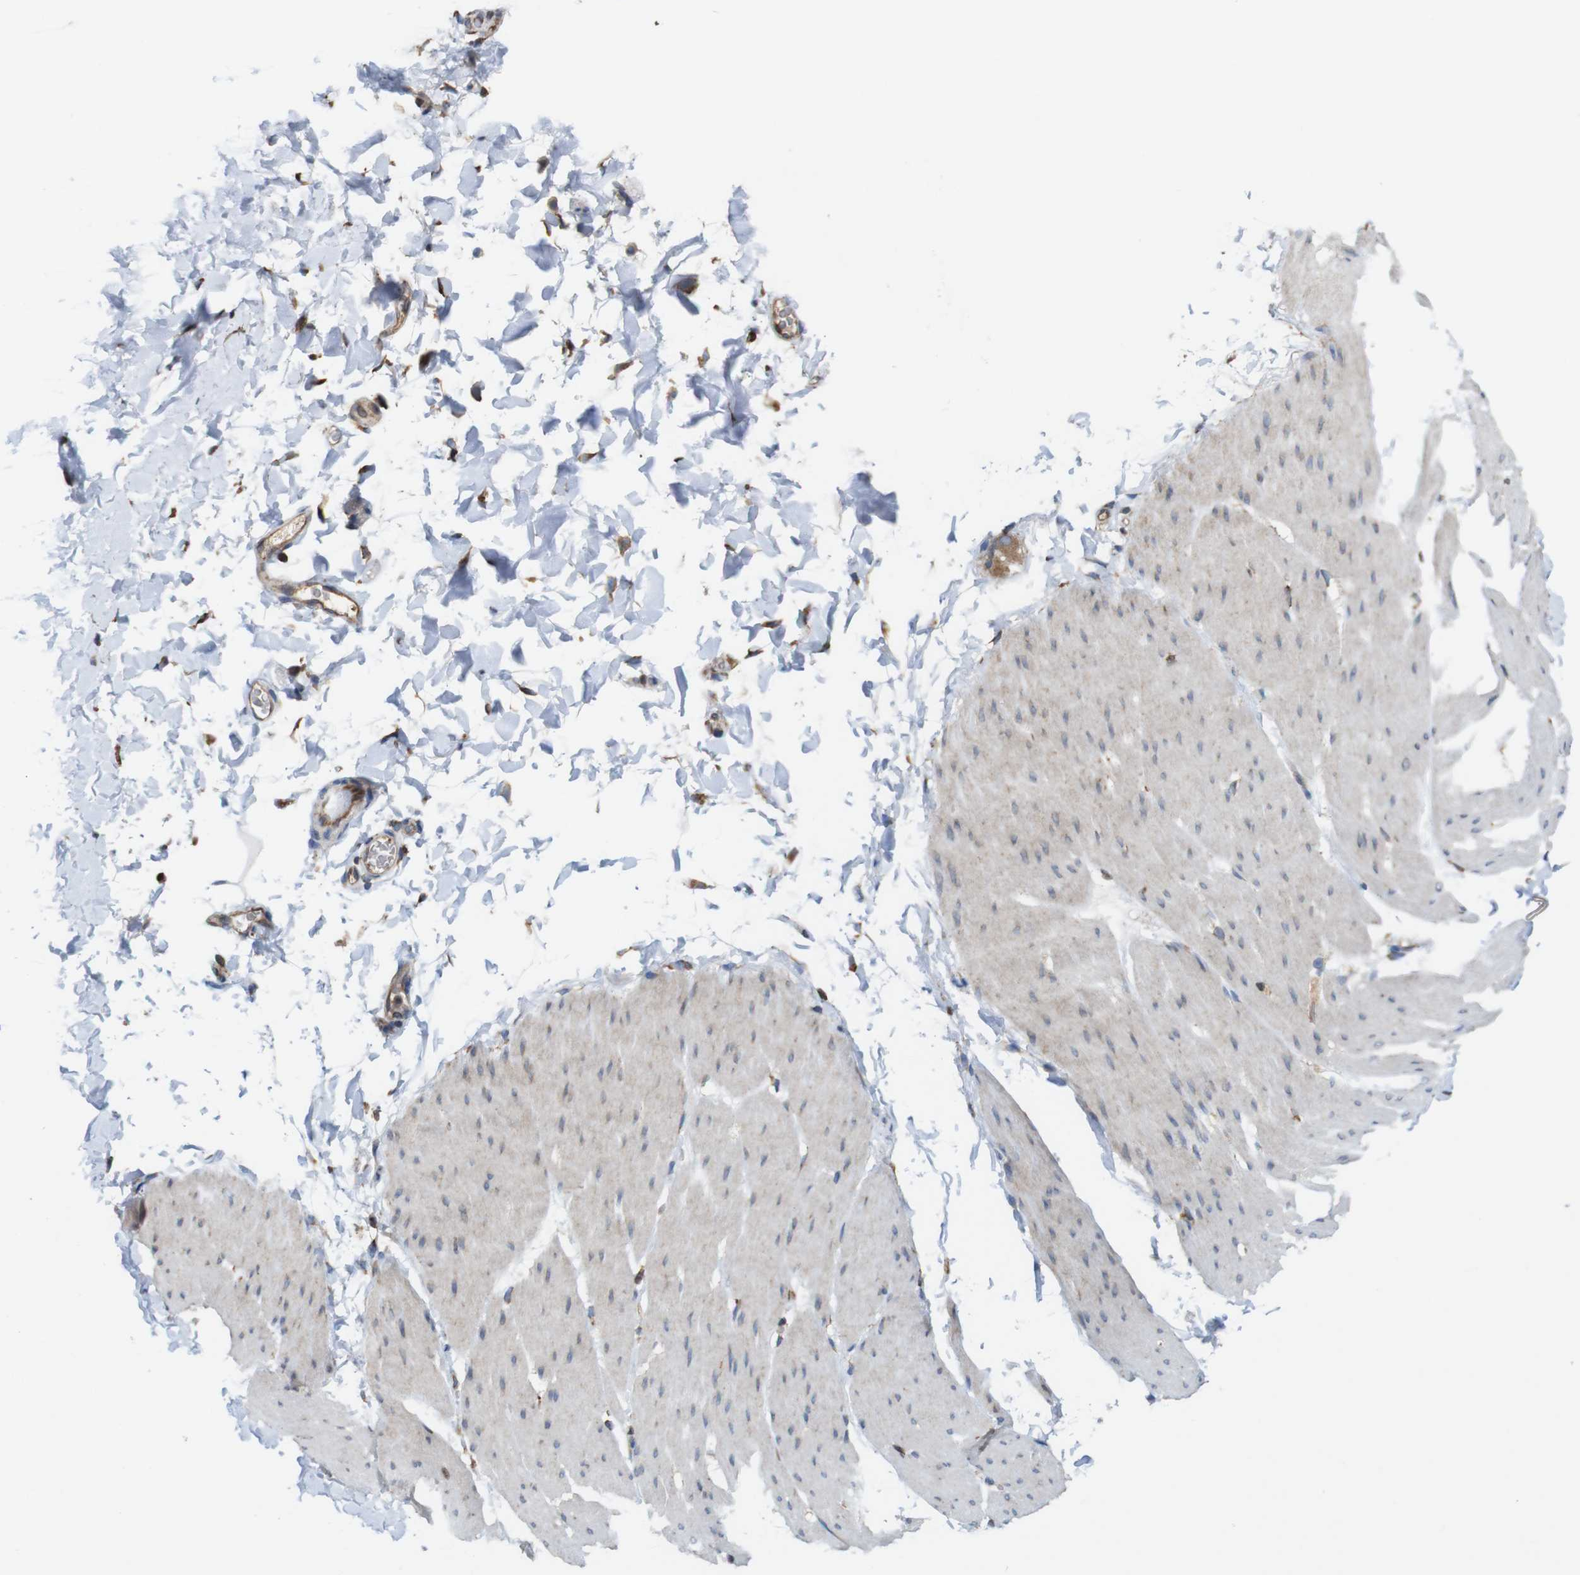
{"staining": {"intensity": "weak", "quantity": "25%-75%", "location": "cytoplasmic/membranous"}, "tissue": "smooth muscle", "cell_type": "Smooth muscle cells", "image_type": "normal", "snomed": [{"axis": "morphology", "description": "Normal tissue, NOS"}, {"axis": "topography", "description": "Smooth muscle"}, {"axis": "topography", "description": "Colon"}], "caption": "A histopathology image of smooth muscle stained for a protein exhibits weak cytoplasmic/membranous brown staining in smooth muscle cells. (Stains: DAB (3,3'-diaminobenzidine) in brown, nuclei in blue, Microscopy: brightfield microscopy at high magnification).", "gene": "UGGT1", "patient": {"sex": "male", "age": 67}}